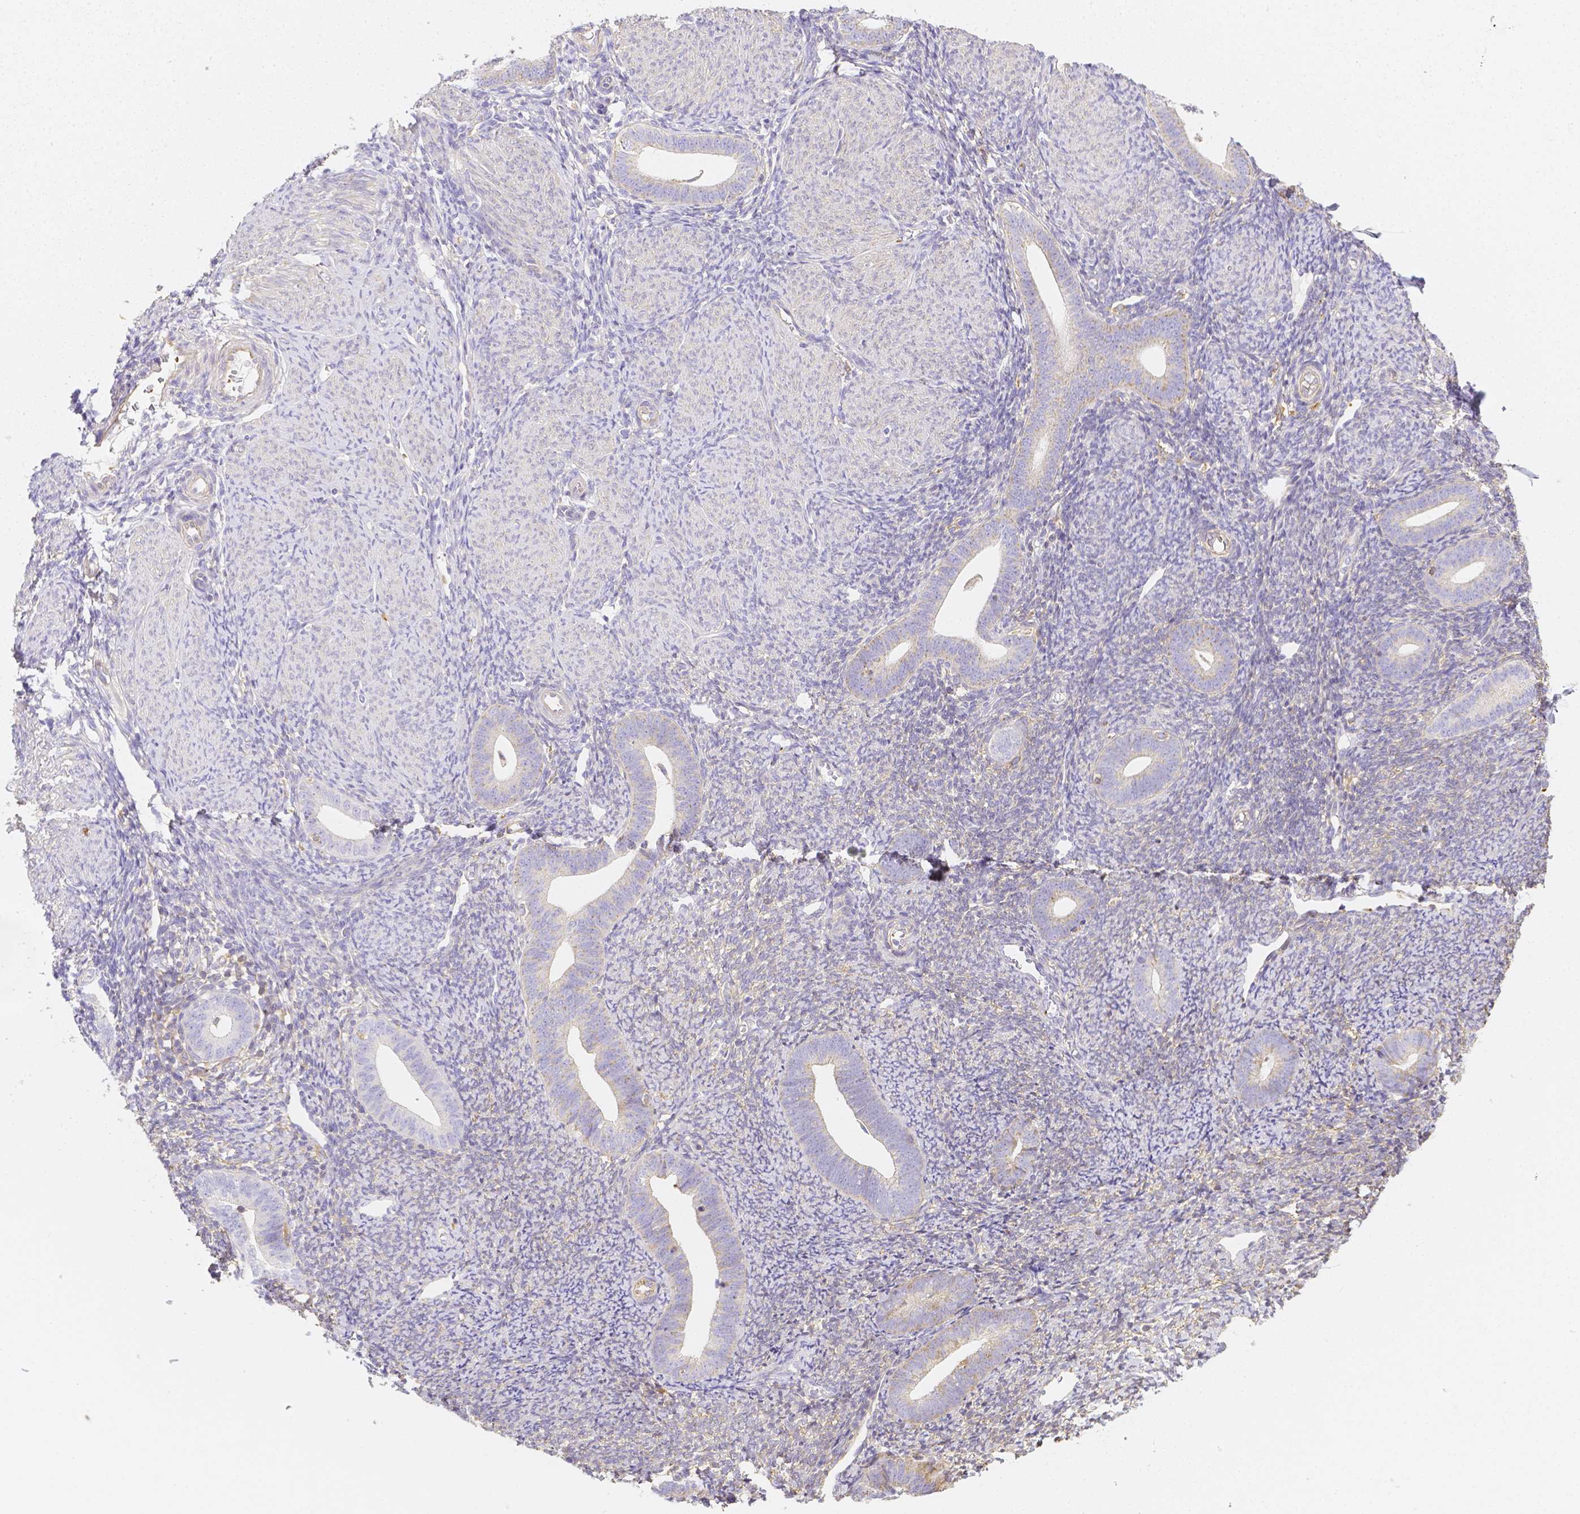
{"staining": {"intensity": "weak", "quantity": "<25%", "location": "cytoplasmic/membranous"}, "tissue": "endometrium", "cell_type": "Cells in endometrial stroma", "image_type": "normal", "snomed": [{"axis": "morphology", "description": "Normal tissue, NOS"}, {"axis": "topography", "description": "Endometrium"}], "caption": "Immunohistochemical staining of normal human endometrium shows no significant positivity in cells in endometrial stroma. (IHC, brightfield microscopy, high magnification).", "gene": "ASAH2B", "patient": {"sex": "female", "age": 39}}